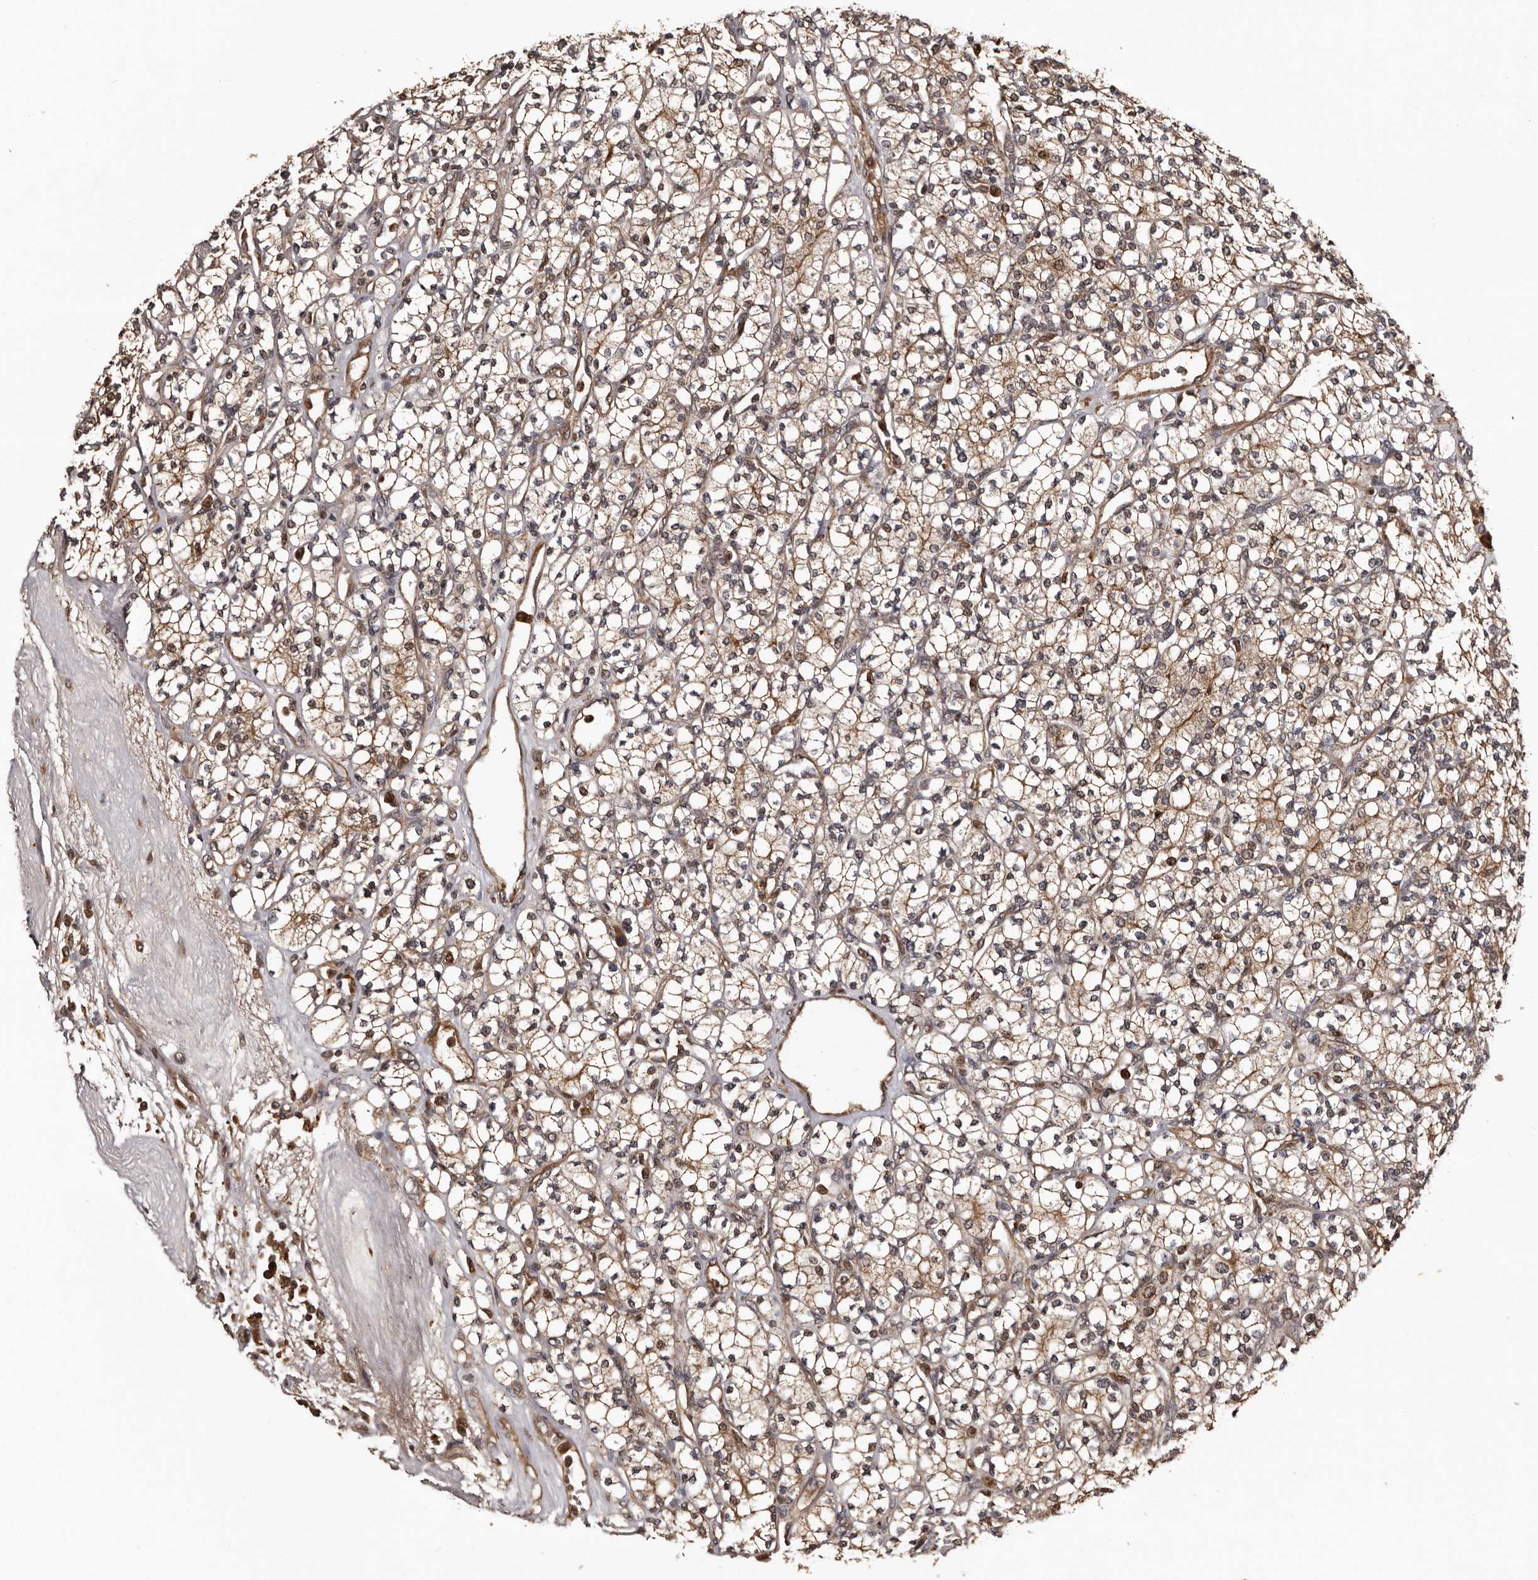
{"staining": {"intensity": "weak", "quantity": ">75%", "location": "cytoplasmic/membranous"}, "tissue": "renal cancer", "cell_type": "Tumor cells", "image_type": "cancer", "snomed": [{"axis": "morphology", "description": "Adenocarcinoma, NOS"}, {"axis": "topography", "description": "Kidney"}], "caption": "Immunohistochemical staining of human renal cancer displays low levels of weak cytoplasmic/membranous positivity in about >75% of tumor cells.", "gene": "SERTAD4", "patient": {"sex": "male", "age": 77}}